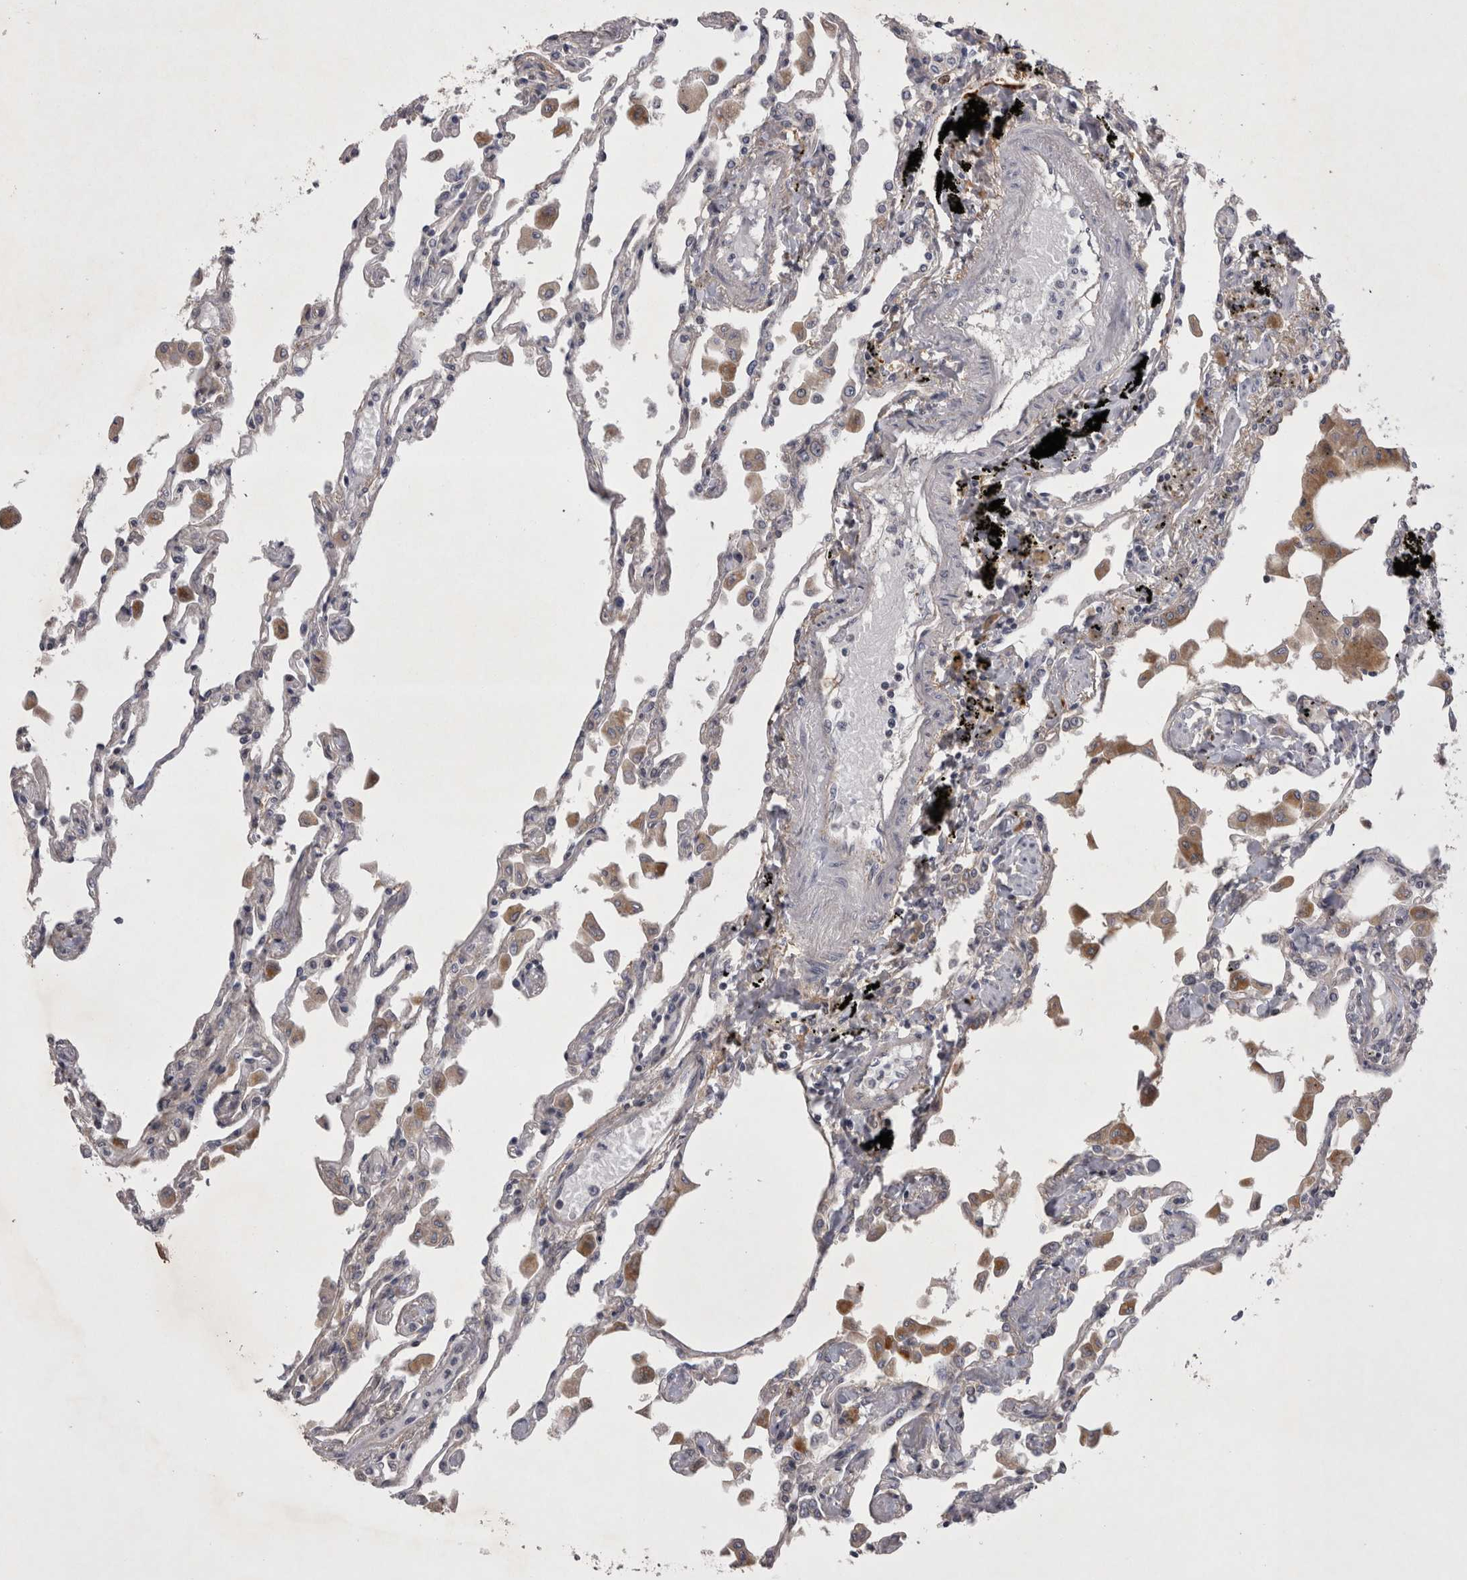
{"staining": {"intensity": "negative", "quantity": "none", "location": "none"}, "tissue": "lung", "cell_type": "Alveolar cells", "image_type": "normal", "snomed": [{"axis": "morphology", "description": "Normal tissue, NOS"}, {"axis": "topography", "description": "Bronchus"}, {"axis": "topography", "description": "Lung"}], "caption": "Immunohistochemical staining of benign lung shows no significant positivity in alveolar cells.", "gene": "CTBS", "patient": {"sex": "female", "age": 49}}